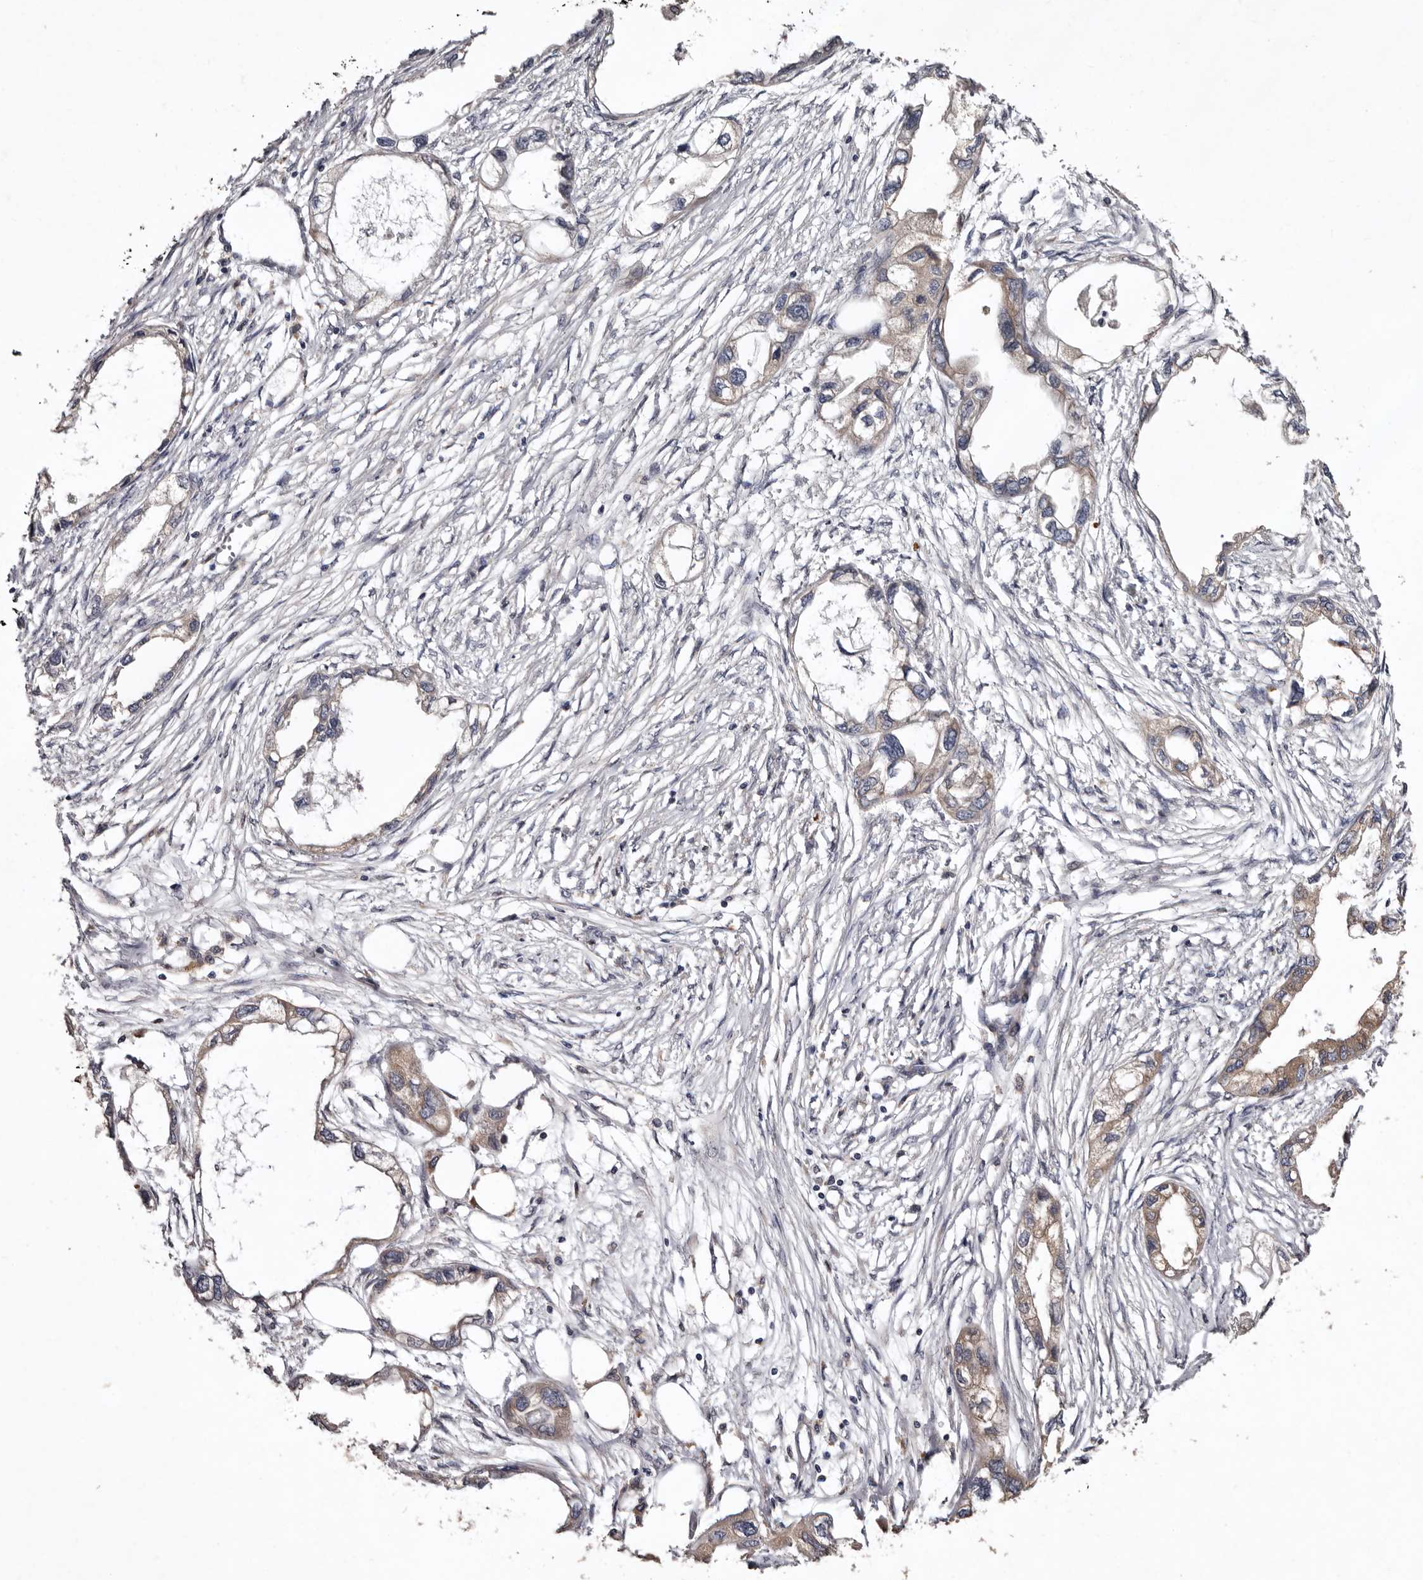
{"staining": {"intensity": "moderate", "quantity": "<25%", "location": "cytoplasmic/membranous"}, "tissue": "endometrial cancer", "cell_type": "Tumor cells", "image_type": "cancer", "snomed": [{"axis": "morphology", "description": "Adenocarcinoma, NOS"}, {"axis": "morphology", "description": "Adenocarcinoma, metastatic, NOS"}, {"axis": "topography", "description": "Adipose tissue"}, {"axis": "topography", "description": "Endometrium"}], "caption": "Tumor cells exhibit low levels of moderate cytoplasmic/membranous staining in about <25% of cells in human endometrial adenocarcinoma.", "gene": "FAM91A1", "patient": {"sex": "female", "age": 67}}